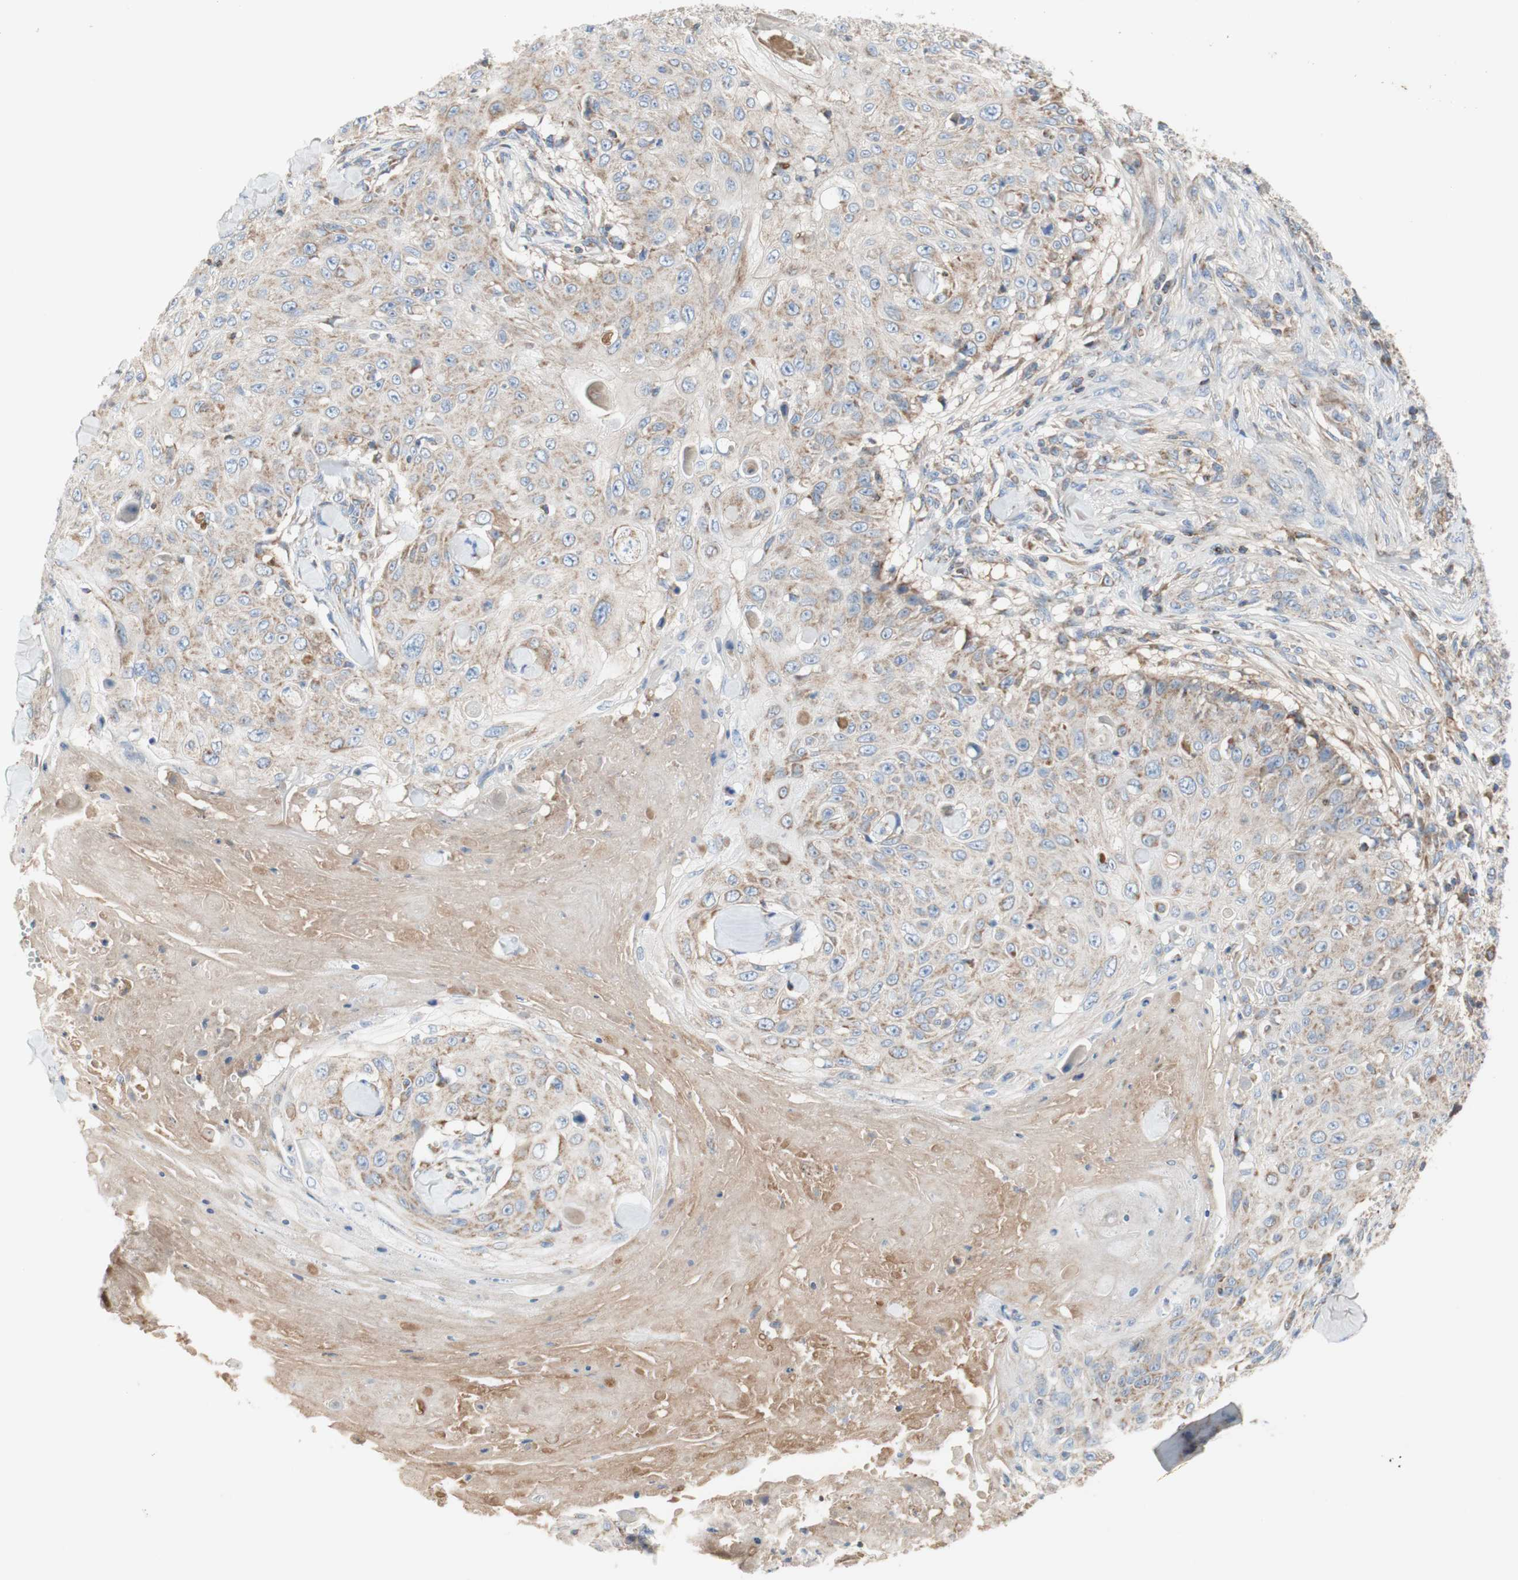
{"staining": {"intensity": "moderate", "quantity": "25%-75%", "location": "cytoplasmic/membranous"}, "tissue": "skin cancer", "cell_type": "Tumor cells", "image_type": "cancer", "snomed": [{"axis": "morphology", "description": "Squamous cell carcinoma, NOS"}, {"axis": "topography", "description": "Skin"}], "caption": "Immunohistochemistry (IHC) of skin cancer (squamous cell carcinoma) demonstrates medium levels of moderate cytoplasmic/membranous staining in approximately 25%-75% of tumor cells.", "gene": "SDHB", "patient": {"sex": "male", "age": 86}}